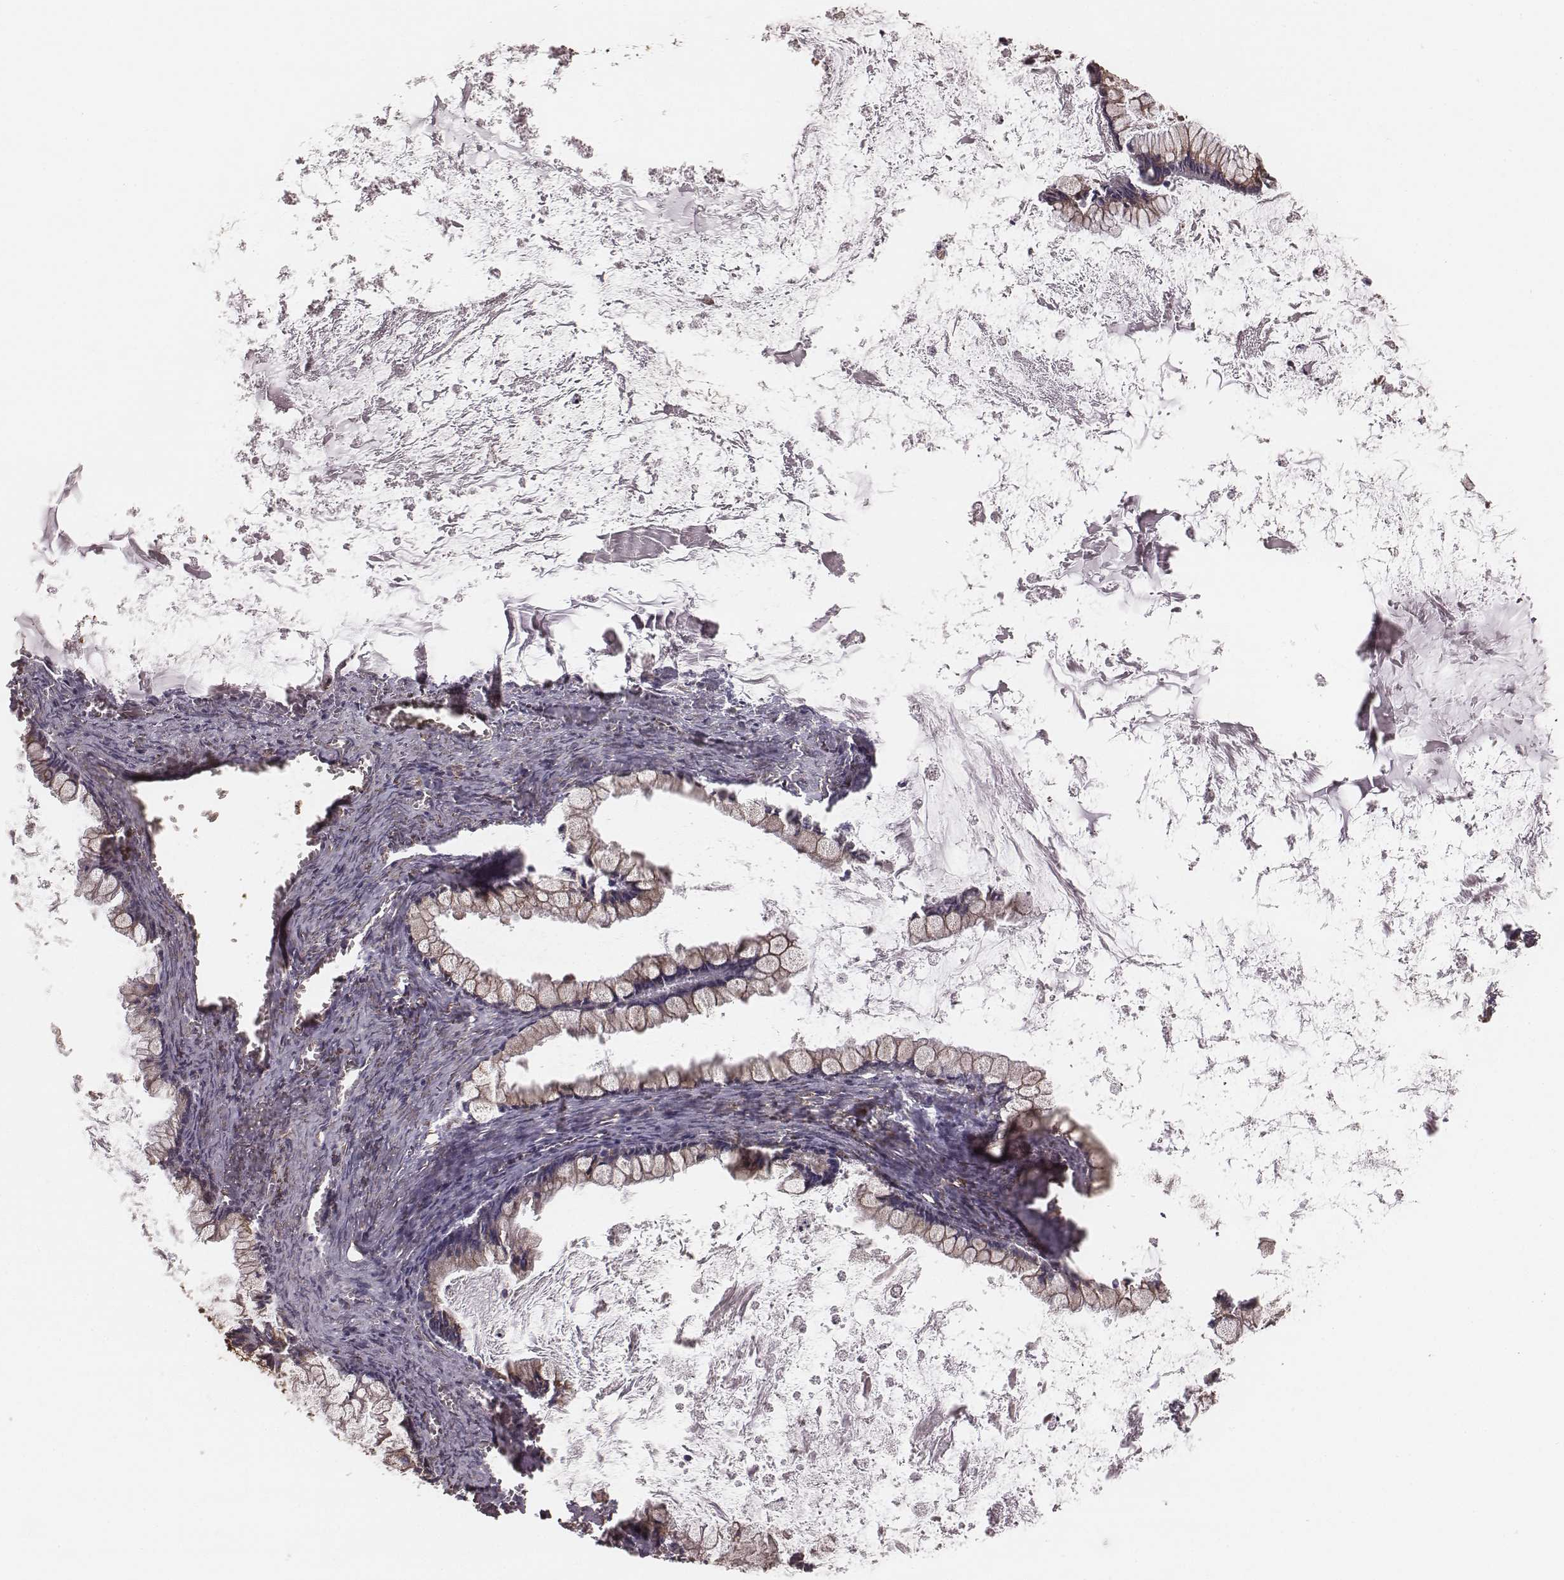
{"staining": {"intensity": "weak", "quantity": ">75%", "location": "cytoplasmic/membranous"}, "tissue": "ovarian cancer", "cell_type": "Tumor cells", "image_type": "cancer", "snomed": [{"axis": "morphology", "description": "Cystadenocarcinoma, mucinous, NOS"}, {"axis": "topography", "description": "Ovary"}], "caption": "Human mucinous cystadenocarcinoma (ovarian) stained for a protein (brown) shows weak cytoplasmic/membranous positive positivity in about >75% of tumor cells.", "gene": "PALMD", "patient": {"sex": "female", "age": 67}}